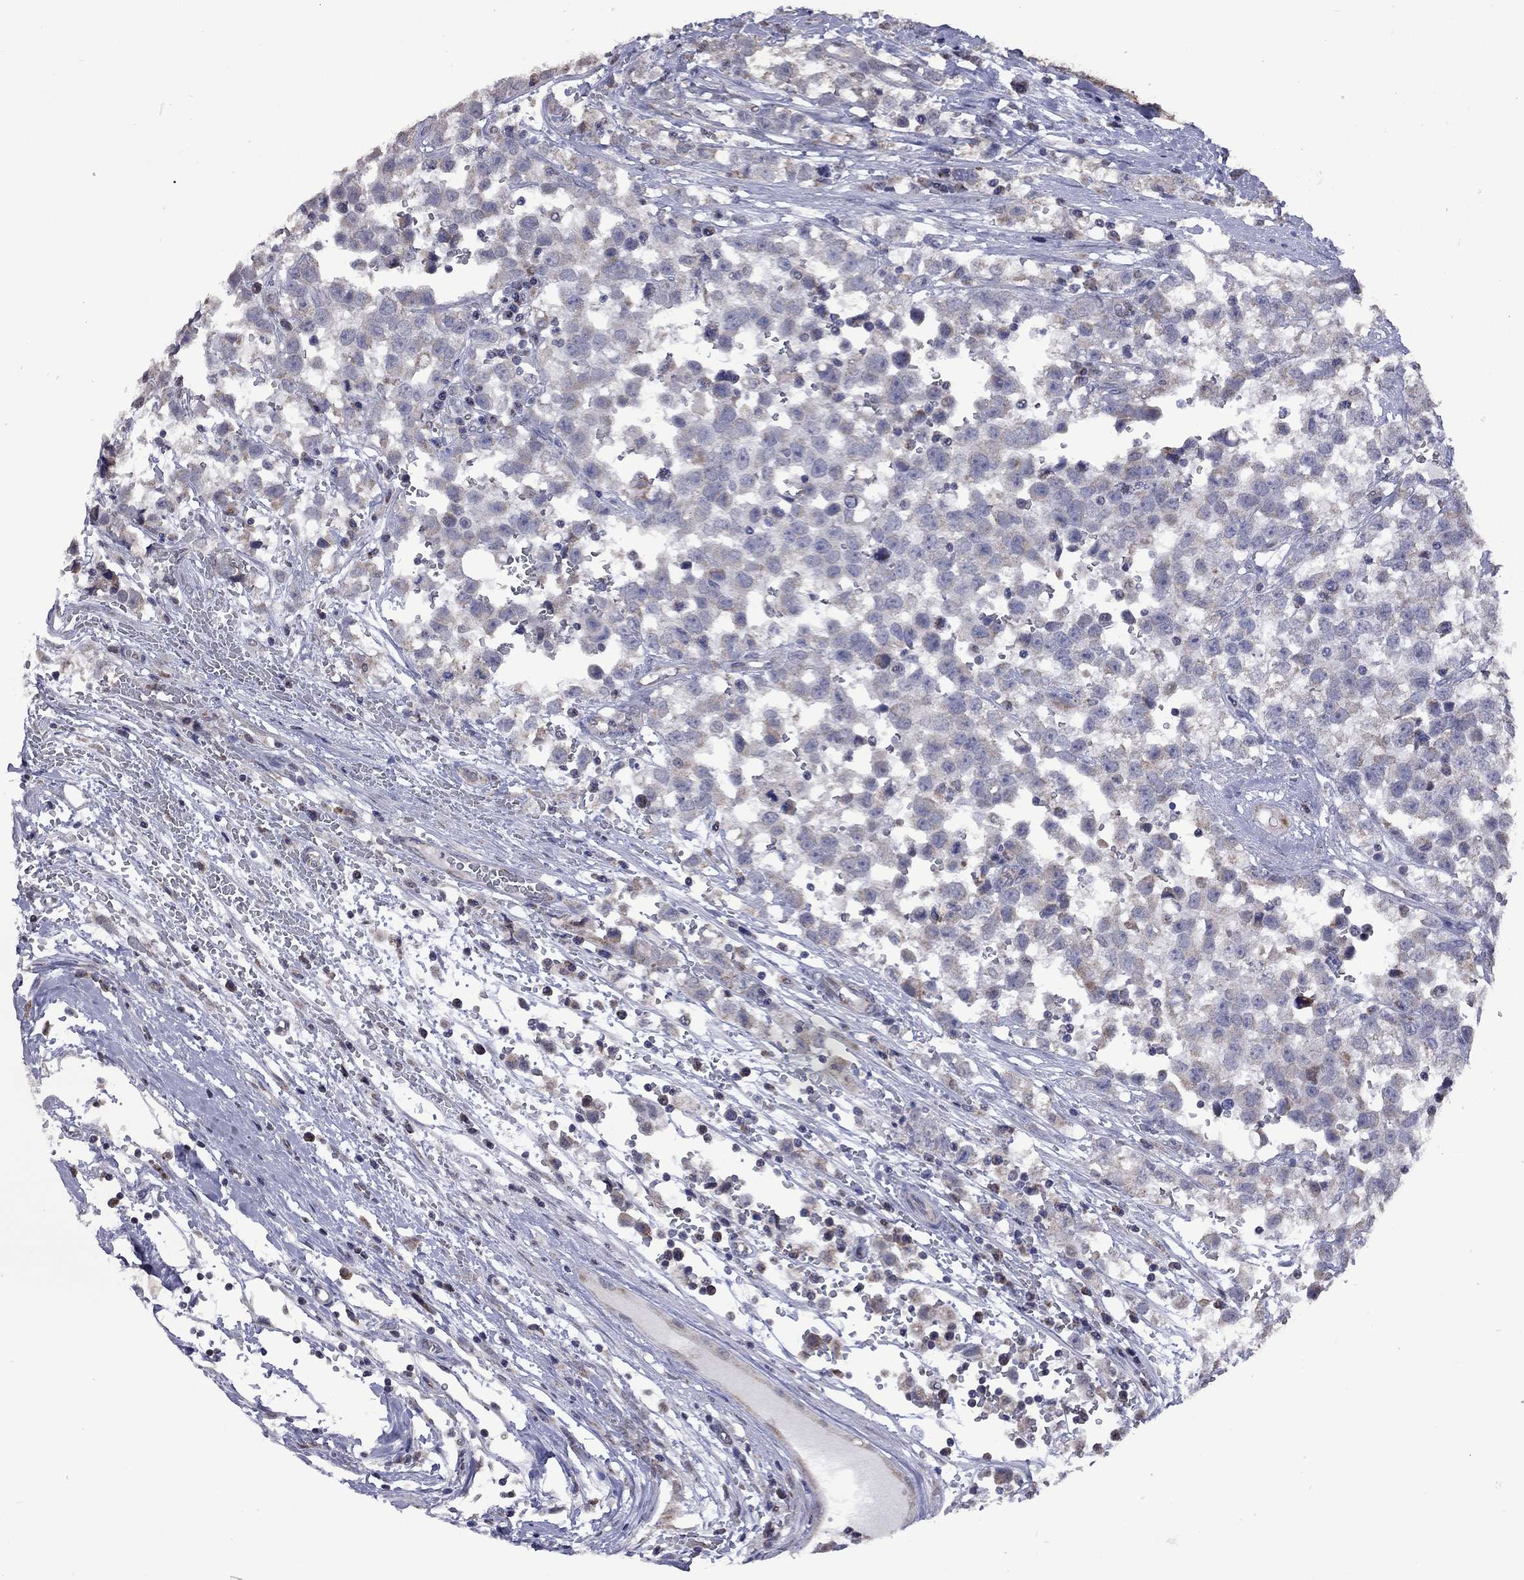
{"staining": {"intensity": "strong", "quantity": "25%-75%", "location": "cytoplasmic/membranous"}, "tissue": "testis cancer", "cell_type": "Tumor cells", "image_type": "cancer", "snomed": [{"axis": "morphology", "description": "Seminoma, NOS"}, {"axis": "topography", "description": "Testis"}], "caption": "Immunohistochemistry staining of seminoma (testis), which demonstrates high levels of strong cytoplasmic/membranous staining in about 25%-75% of tumor cells indicating strong cytoplasmic/membranous protein positivity. The staining was performed using DAB (brown) for protein detection and nuclei were counterstained in hematoxylin (blue).", "gene": "NDUFB1", "patient": {"sex": "male", "age": 34}}